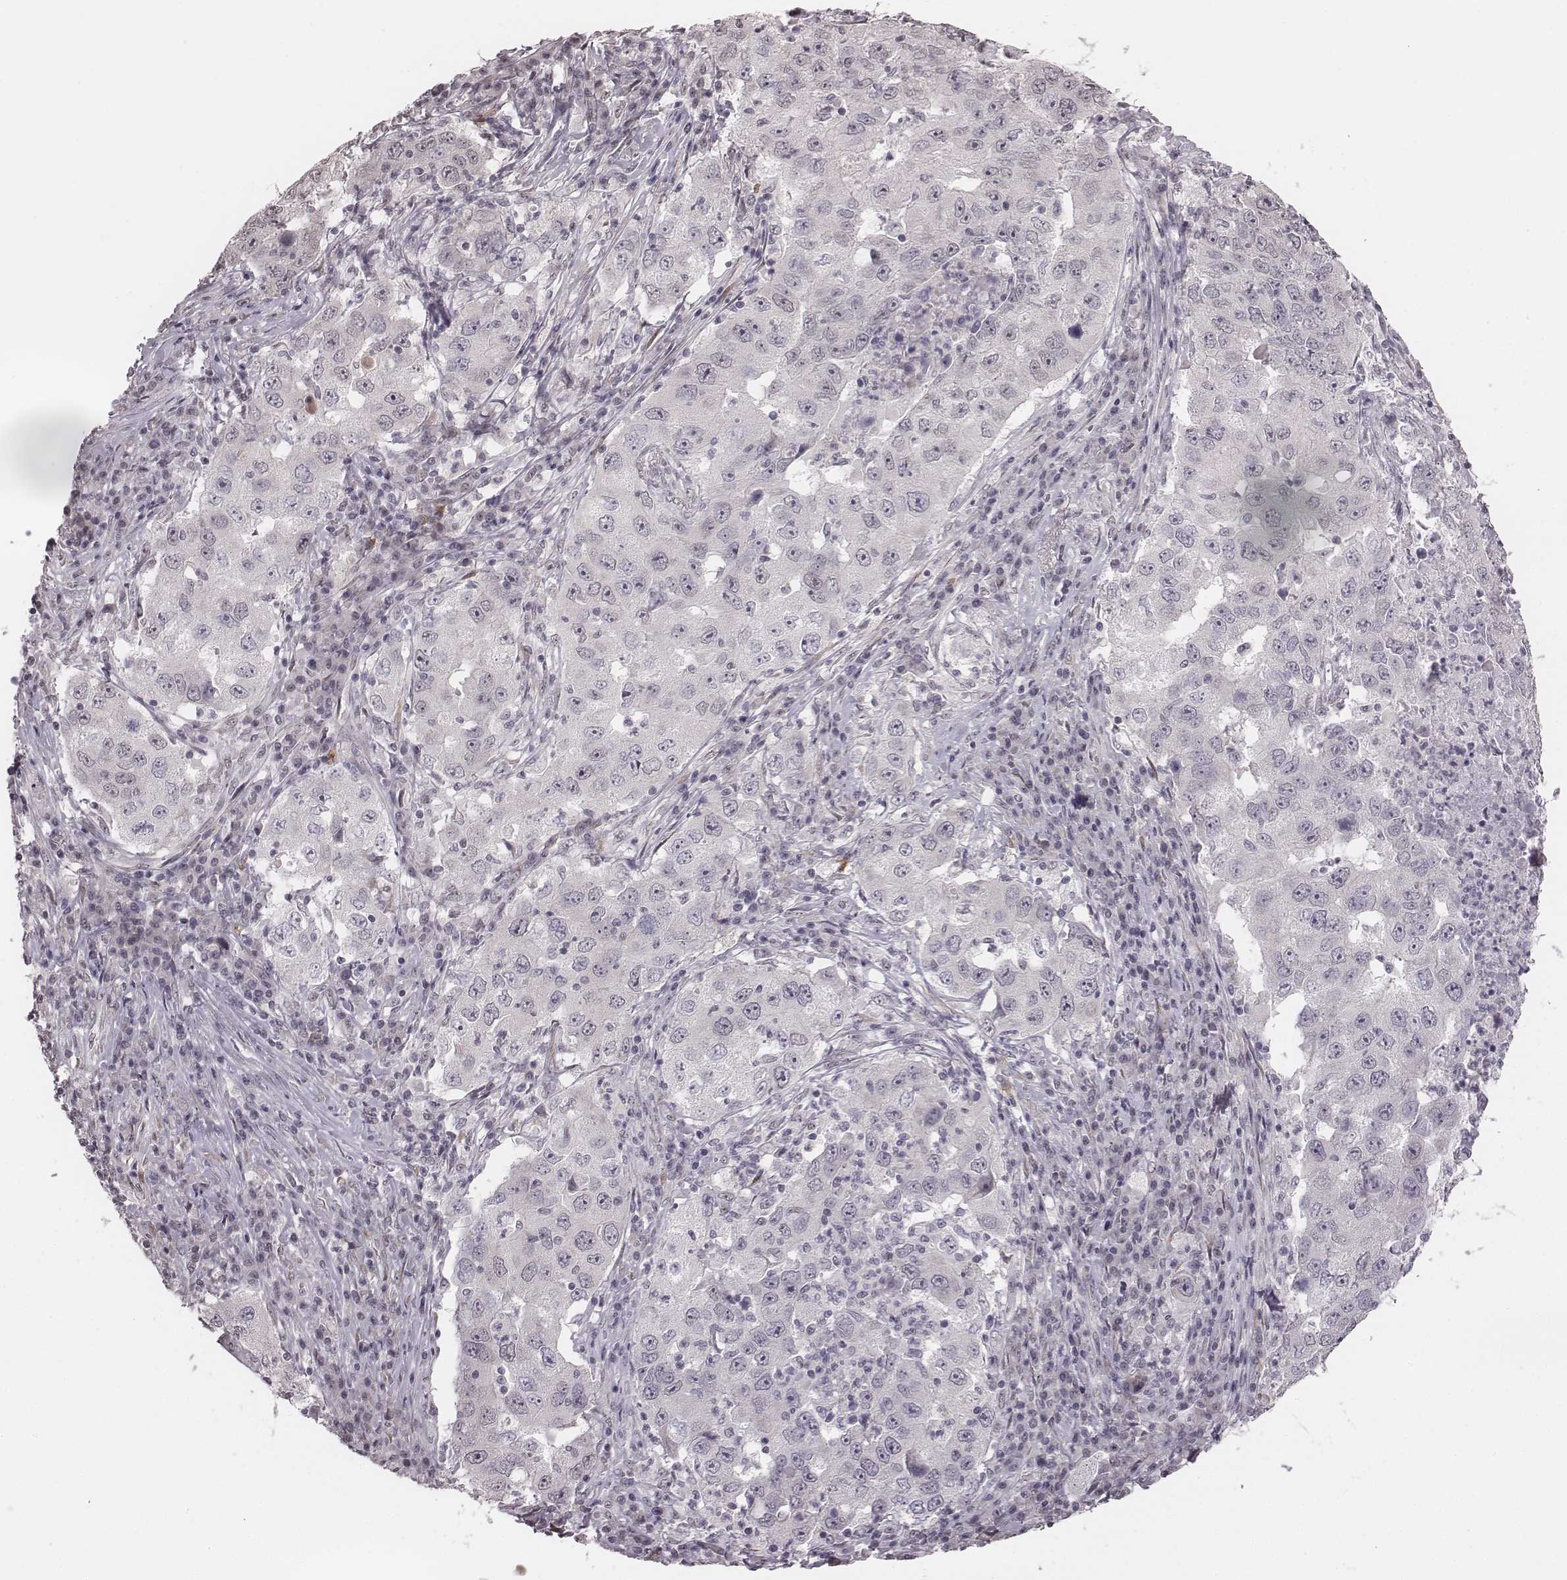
{"staining": {"intensity": "negative", "quantity": "none", "location": "none"}, "tissue": "lung cancer", "cell_type": "Tumor cells", "image_type": "cancer", "snomed": [{"axis": "morphology", "description": "Adenocarcinoma, NOS"}, {"axis": "topography", "description": "Lung"}], "caption": "This is a micrograph of IHC staining of lung cancer (adenocarcinoma), which shows no expression in tumor cells.", "gene": "RPGRIP1", "patient": {"sex": "male", "age": 73}}